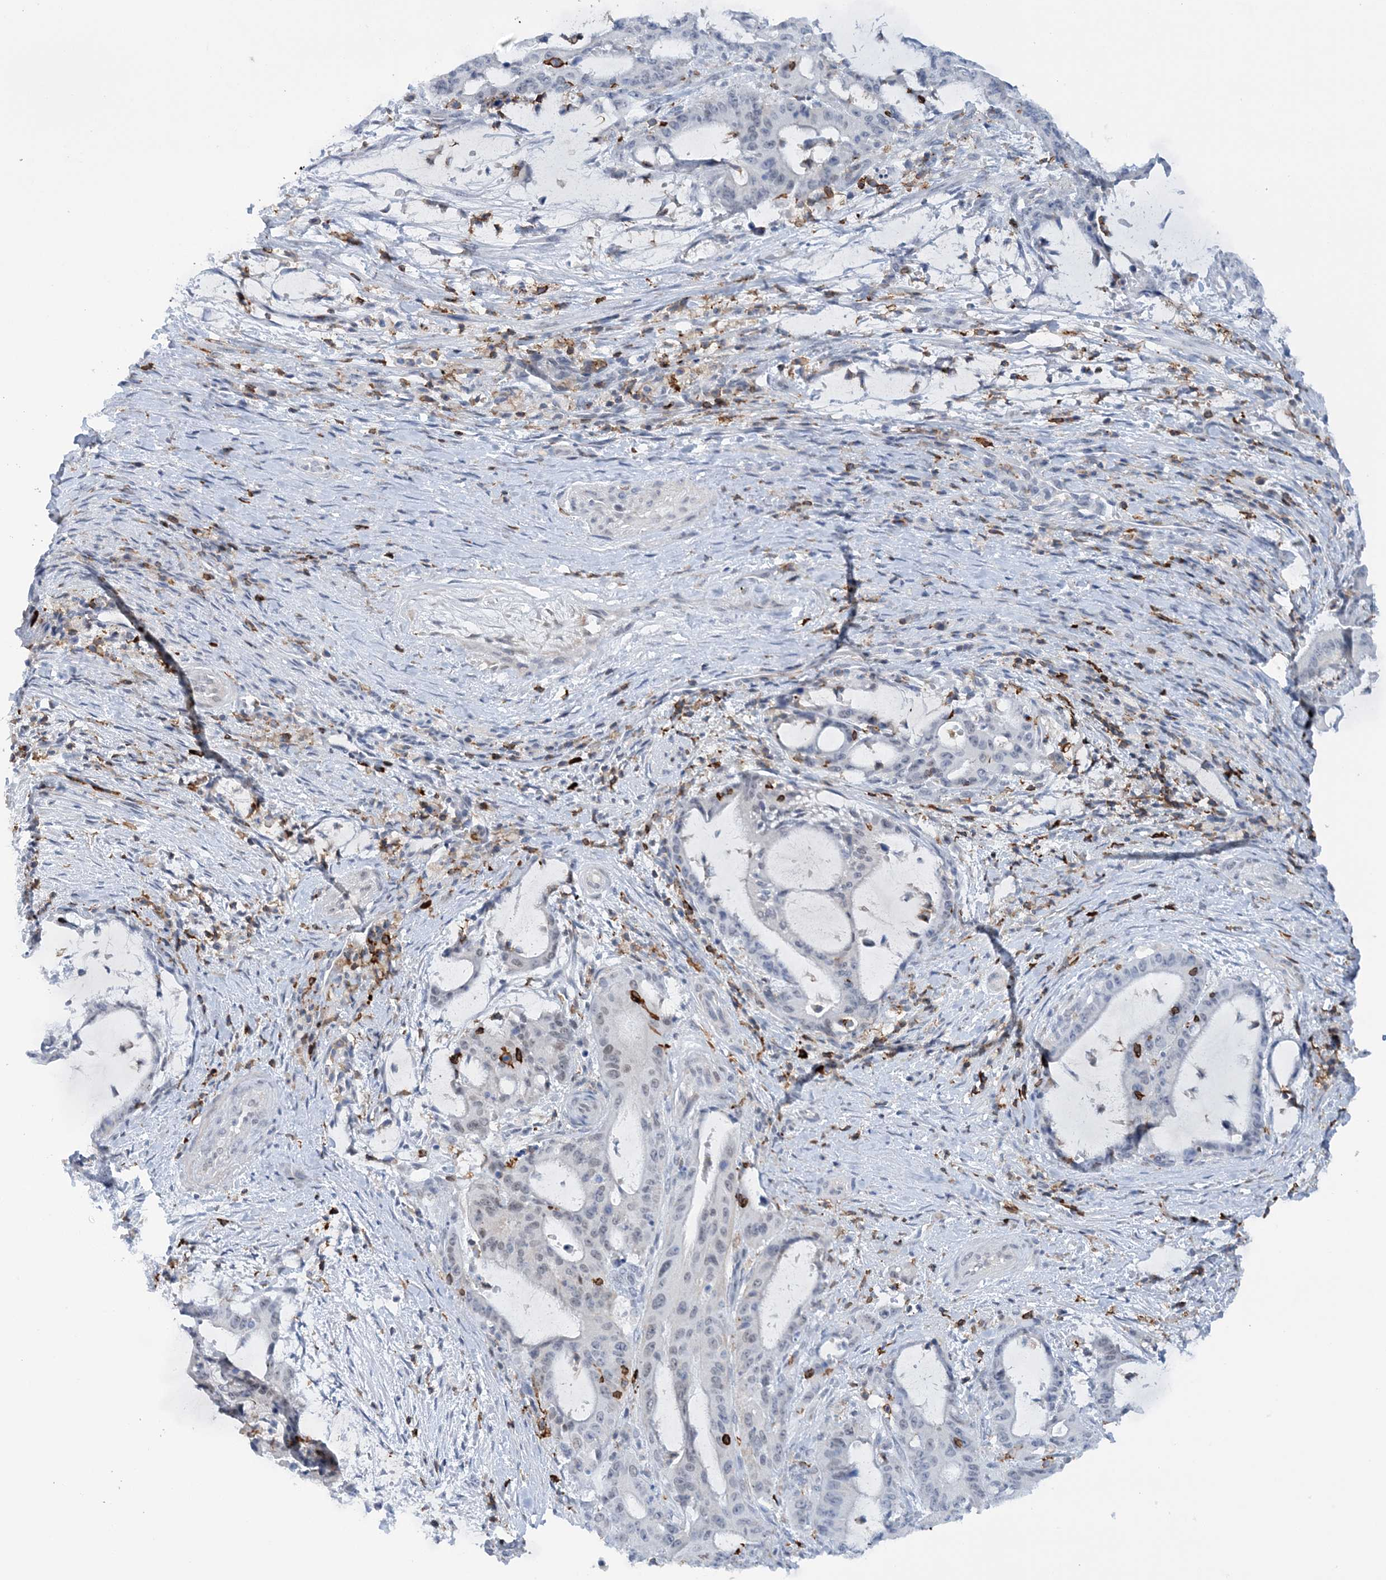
{"staining": {"intensity": "weak", "quantity": "<25%", "location": "nuclear"}, "tissue": "liver cancer", "cell_type": "Tumor cells", "image_type": "cancer", "snomed": [{"axis": "morphology", "description": "Normal tissue, NOS"}, {"axis": "morphology", "description": "Cholangiocarcinoma"}, {"axis": "topography", "description": "Liver"}, {"axis": "topography", "description": "Peripheral nerve tissue"}], "caption": "Immunohistochemistry of human cholangiocarcinoma (liver) shows no staining in tumor cells.", "gene": "PRMT9", "patient": {"sex": "female", "age": 73}}